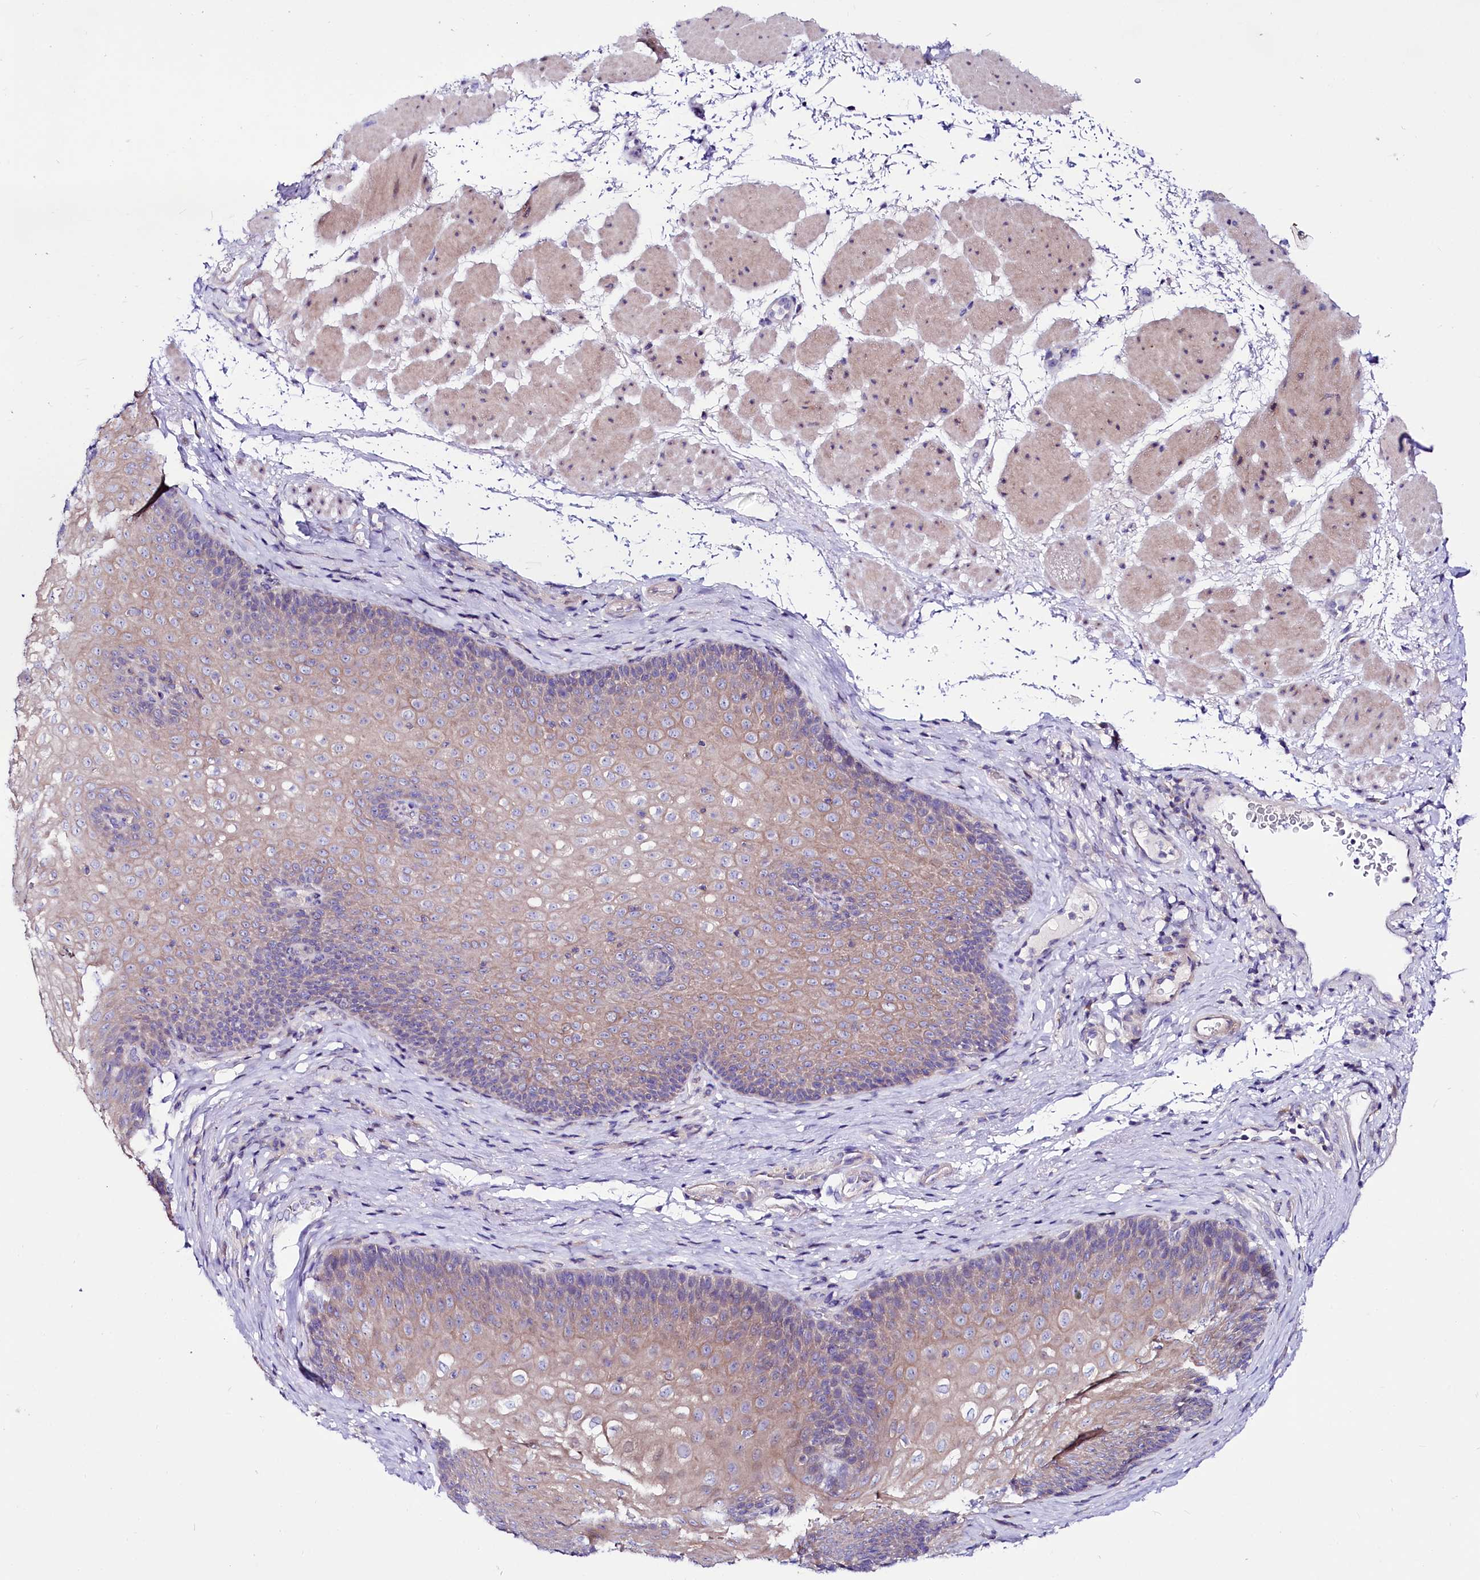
{"staining": {"intensity": "weak", "quantity": "<25%", "location": "cytoplasmic/membranous"}, "tissue": "esophagus", "cell_type": "Squamous epithelial cells", "image_type": "normal", "snomed": [{"axis": "morphology", "description": "Normal tissue, NOS"}, {"axis": "topography", "description": "Esophagus"}], "caption": "This is an IHC micrograph of unremarkable esophagus. There is no positivity in squamous epithelial cells.", "gene": "ABHD5", "patient": {"sex": "female", "age": 66}}